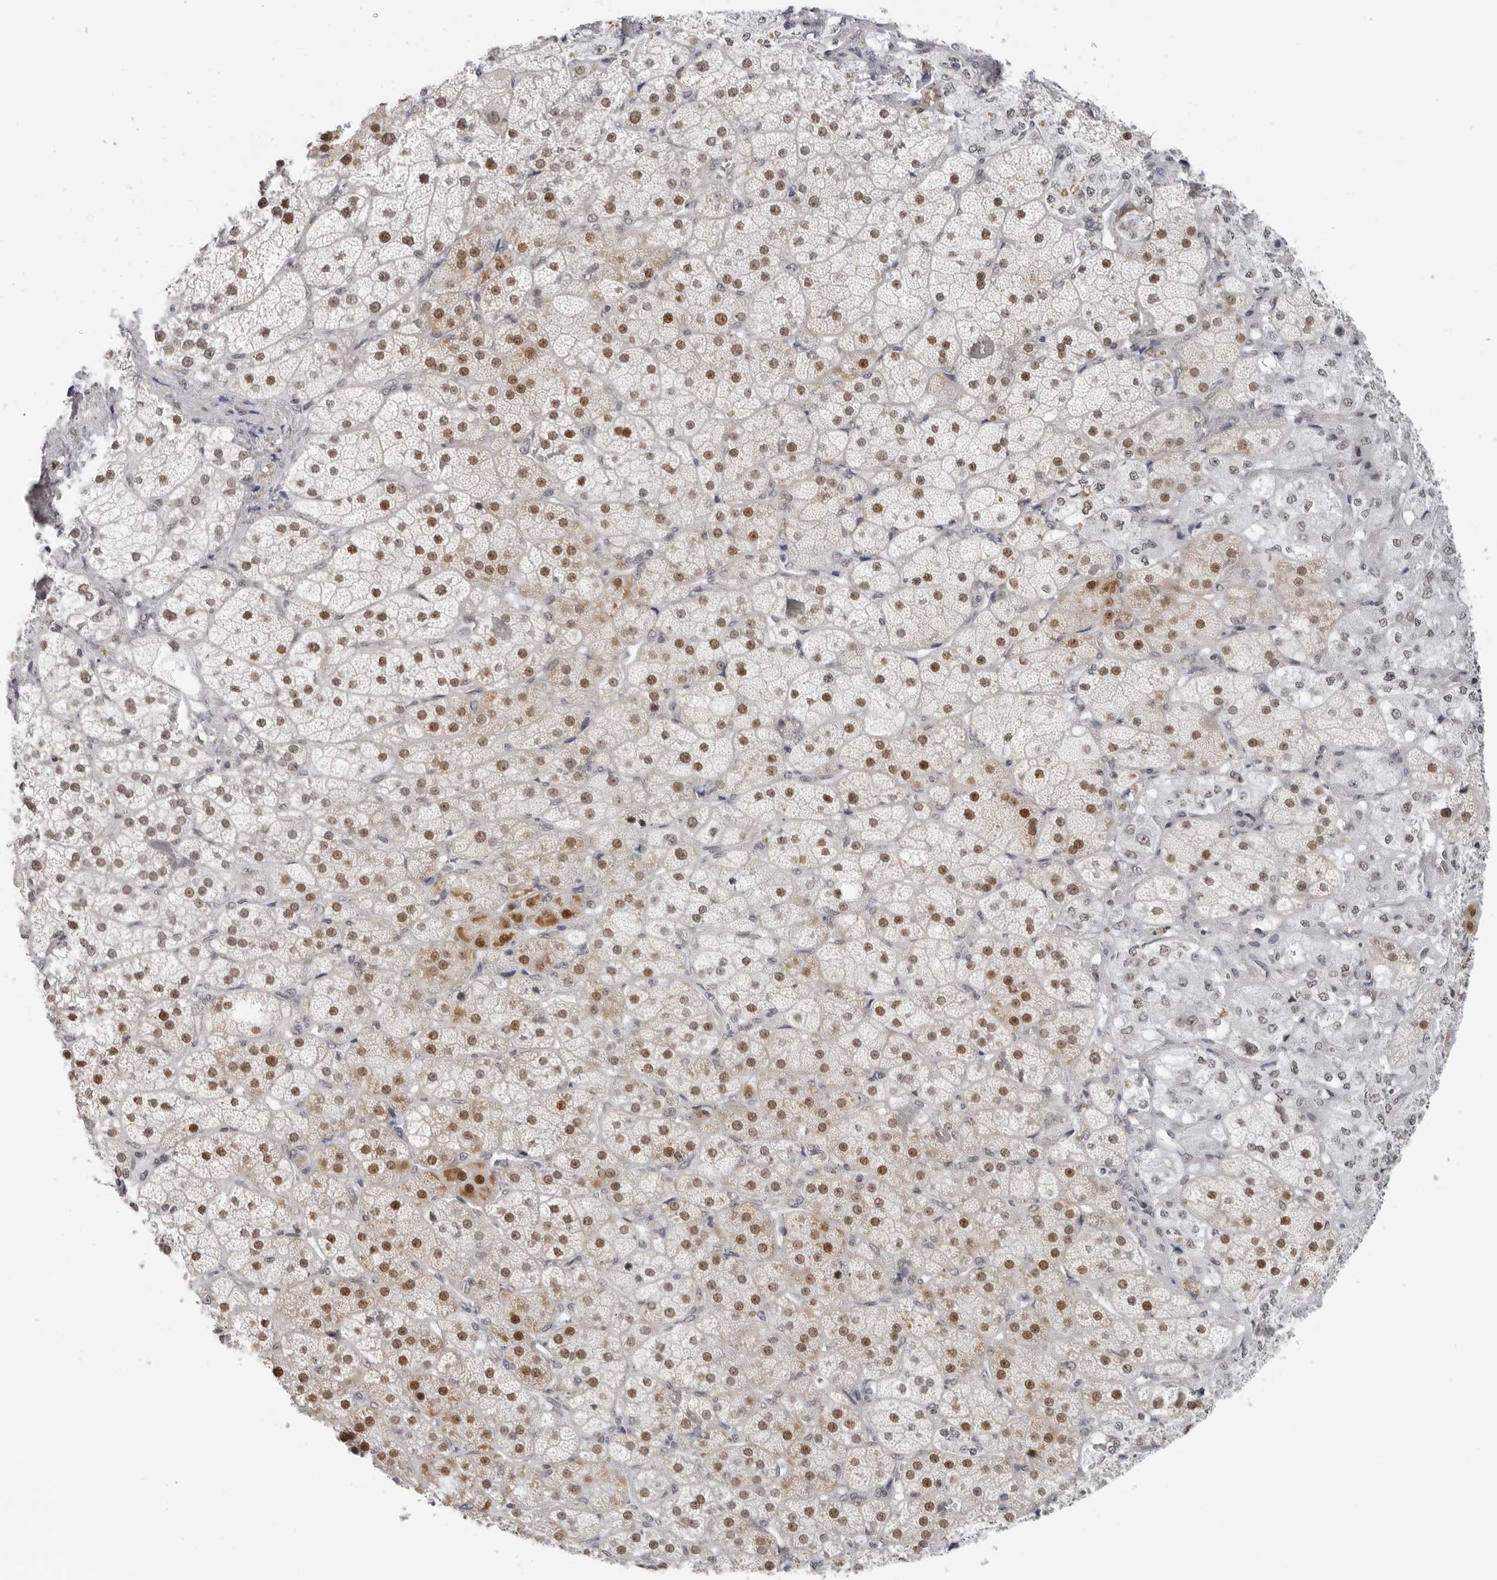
{"staining": {"intensity": "moderate", "quantity": ">75%", "location": "nuclear"}, "tissue": "adrenal gland", "cell_type": "Glandular cells", "image_type": "normal", "snomed": [{"axis": "morphology", "description": "Normal tissue, NOS"}, {"axis": "topography", "description": "Adrenal gland"}], "caption": "DAB (3,3'-diaminobenzidine) immunohistochemical staining of normal human adrenal gland displays moderate nuclear protein expression in approximately >75% of glandular cells.", "gene": "FOXK2", "patient": {"sex": "male", "age": 57}}